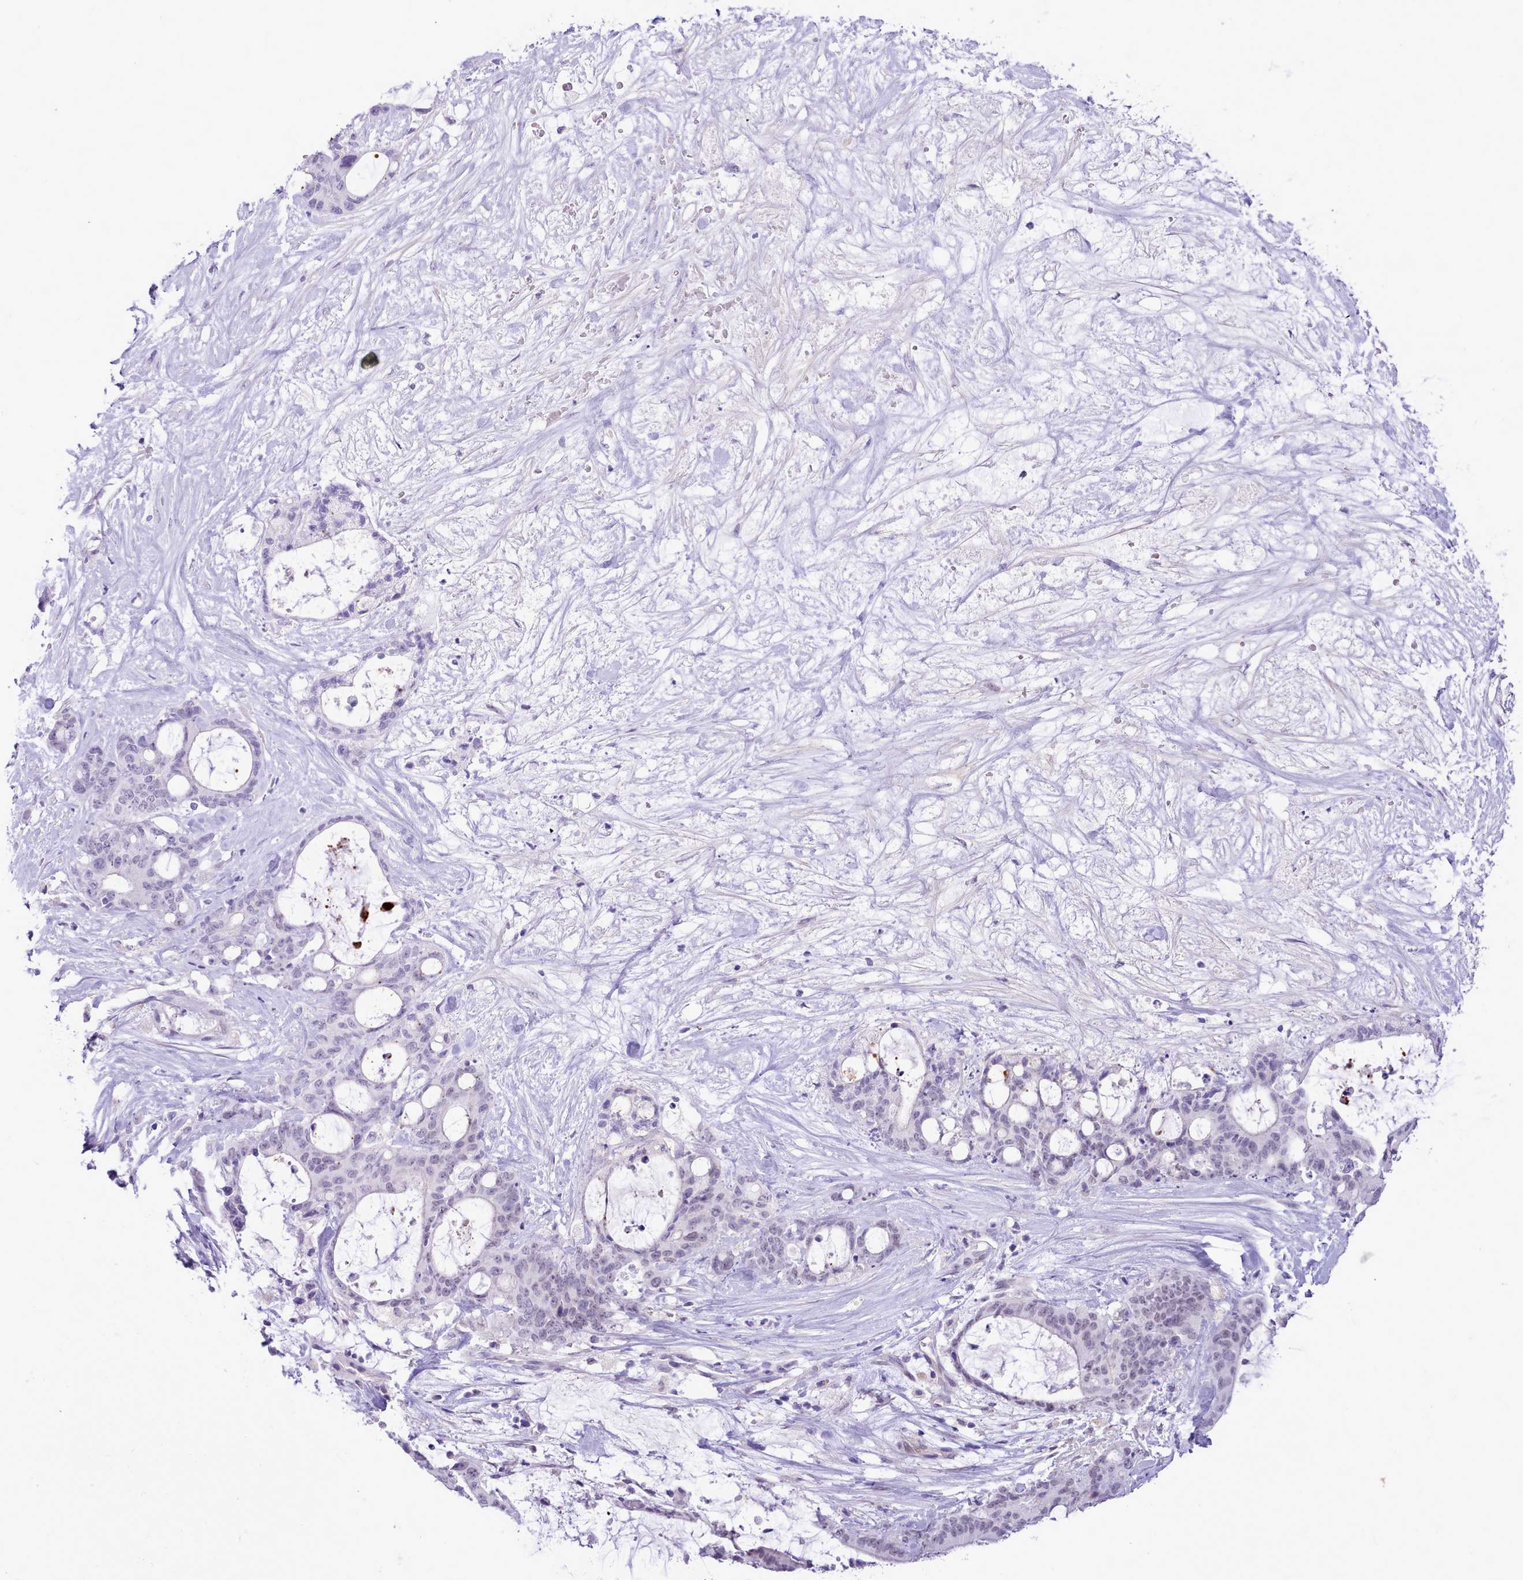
{"staining": {"intensity": "negative", "quantity": "none", "location": "none"}, "tissue": "liver cancer", "cell_type": "Tumor cells", "image_type": "cancer", "snomed": [{"axis": "morphology", "description": "Normal tissue, NOS"}, {"axis": "morphology", "description": "Cholangiocarcinoma"}, {"axis": "topography", "description": "Liver"}, {"axis": "topography", "description": "Peripheral nerve tissue"}], "caption": "Liver cholangiocarcinoma was stained to show a protein in brown. There is no significant positivity in tumor cells. The staining is performed using DAB (3,3'-diaminobenzidine) brown chromogen with nuclei counter-stained in using hematoxylin.", "gene": "LRRC37A", "patient": {"sex": "female", "age": 73}}